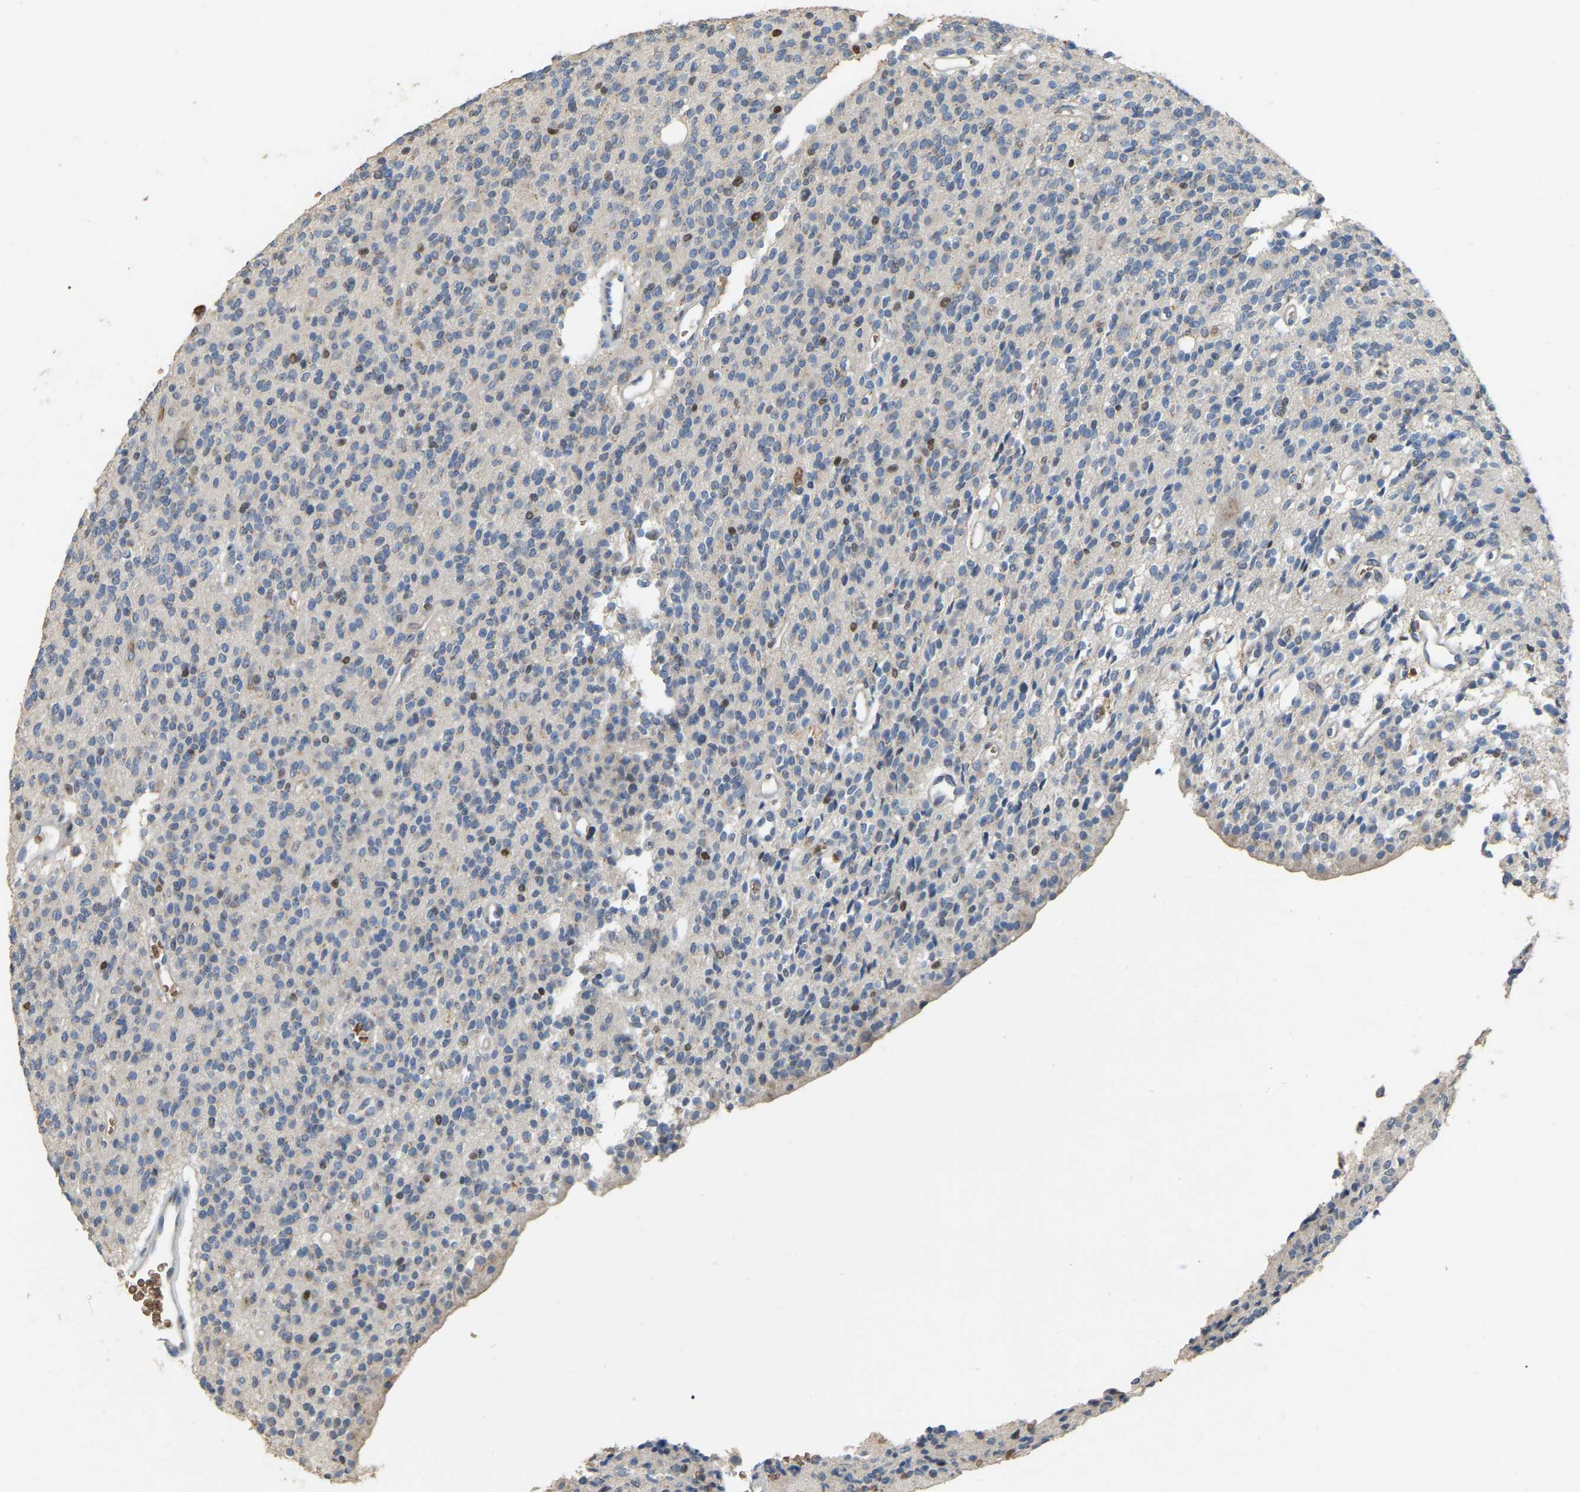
{"staining": {"intensity": "weak", "quantity": "<25%", "location": "cytoplasmic/membranous"}, "tissue": "glioma", "cell_type": "Tumor cells", "image_type": "cancer", "snomed": [{"axis": "morphology", "description": "Glioma, malignant, High grade"}, {"axis": "topography", "description": "Brain"}], "caption": "Immunohistochemistry (IHC) of human glioma demonstrates no staining in tumor cells. (DAB immunohistochemistry (IHC), high magnification).", "gene": "CFAP298", "patient": {"sex": "male", "age": 34}}